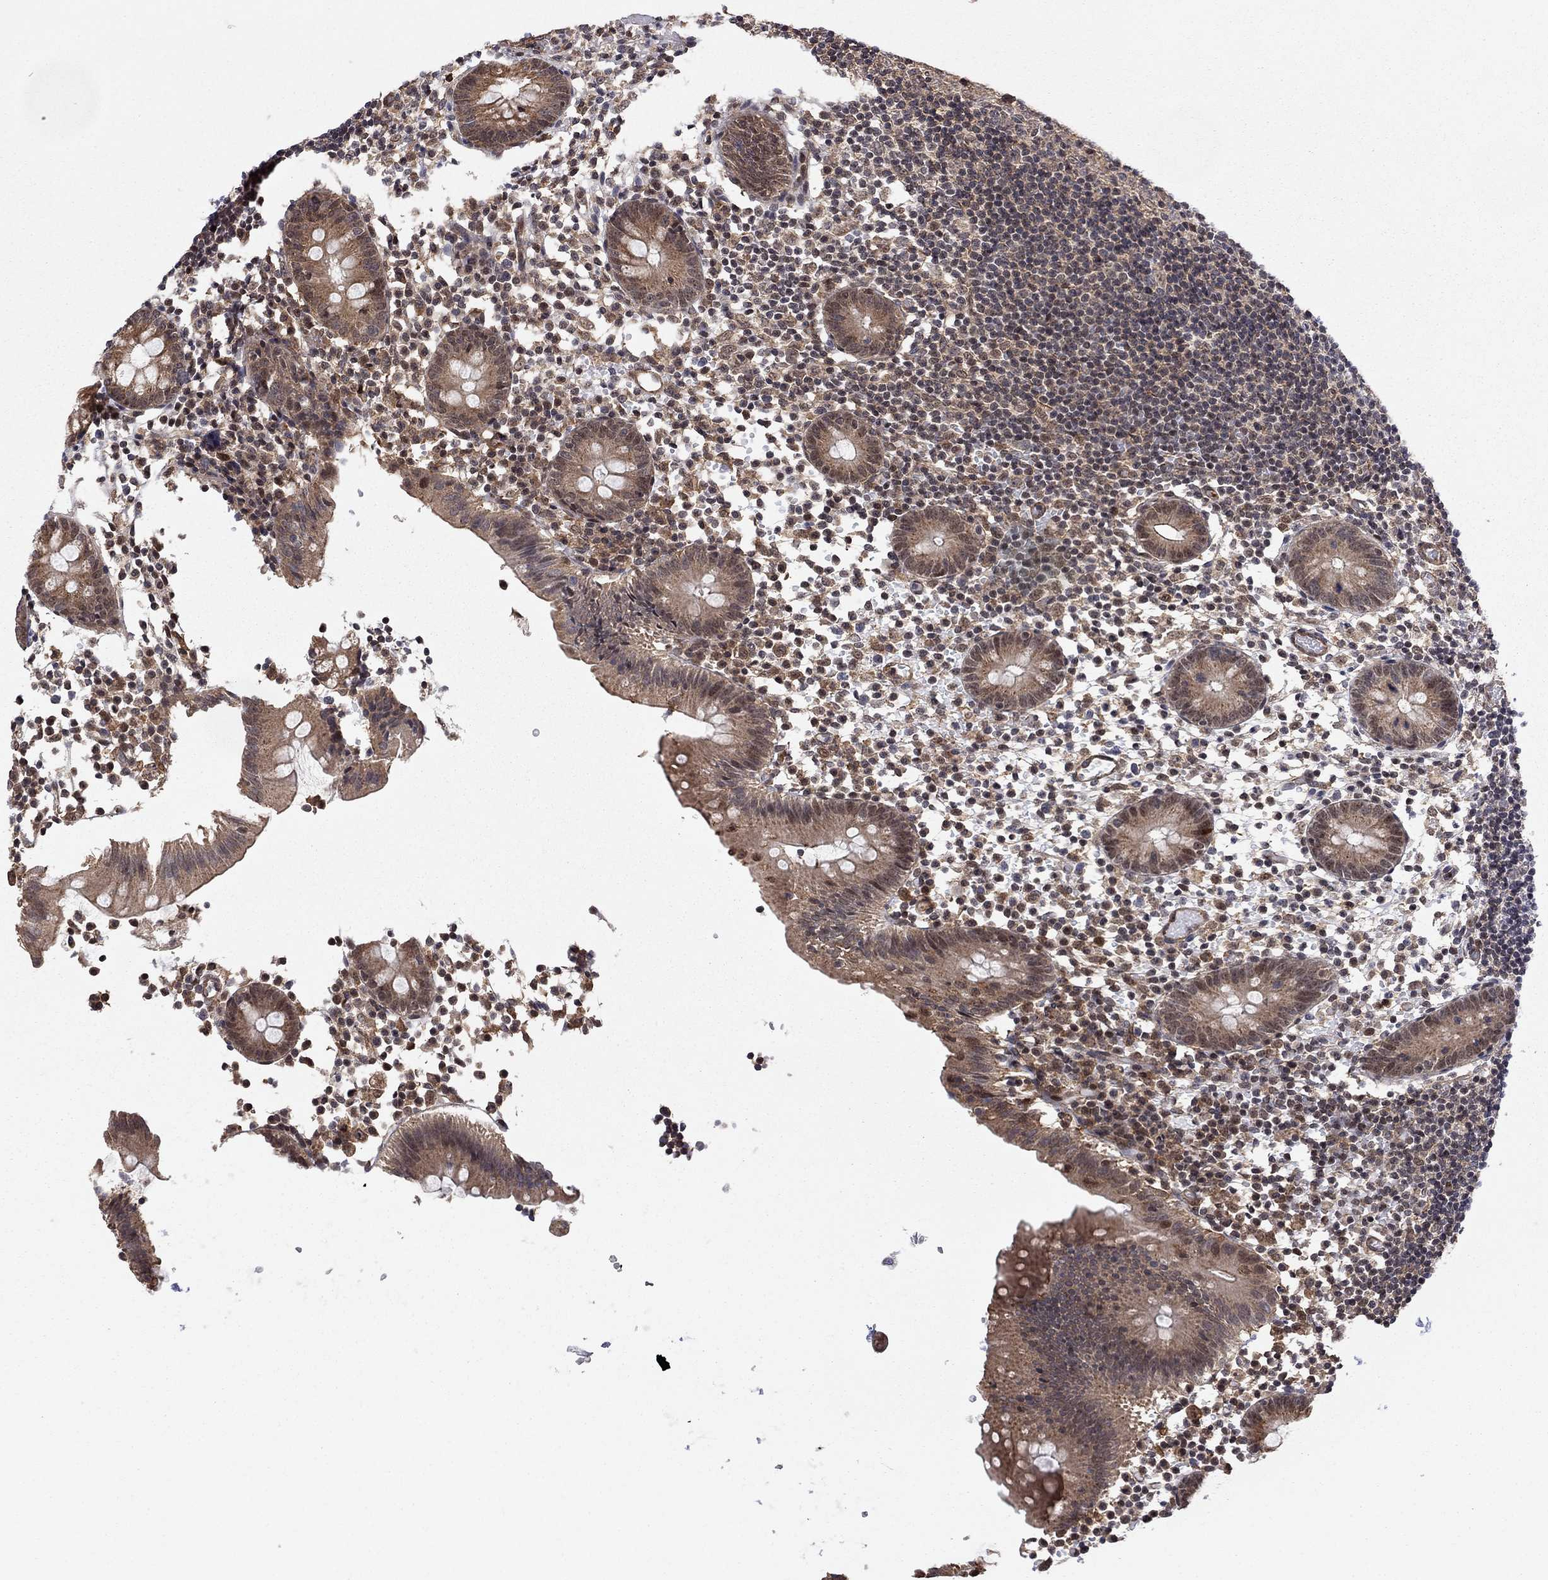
{"staining": {"intensity": "moderate", "quantity": ">75%", "location": "cytoplasmic/membranous"}, "tissue": "appendix", "cell_type": "Glandular cells", "image_type": "normal", "snomed": [{"axis": "morphology", "description": "Normal tissue, NOS"}, {"axis": "topography", "description": "Appendix"}], "caption": "A high-resolution micrograph shows IHC staining of benign appendix, which displays moderate cytoplasmic/membranous expression in about >75% of glandular cells.", "gene": "TDP1", "patient": {"sex": "female", "age": 40}}